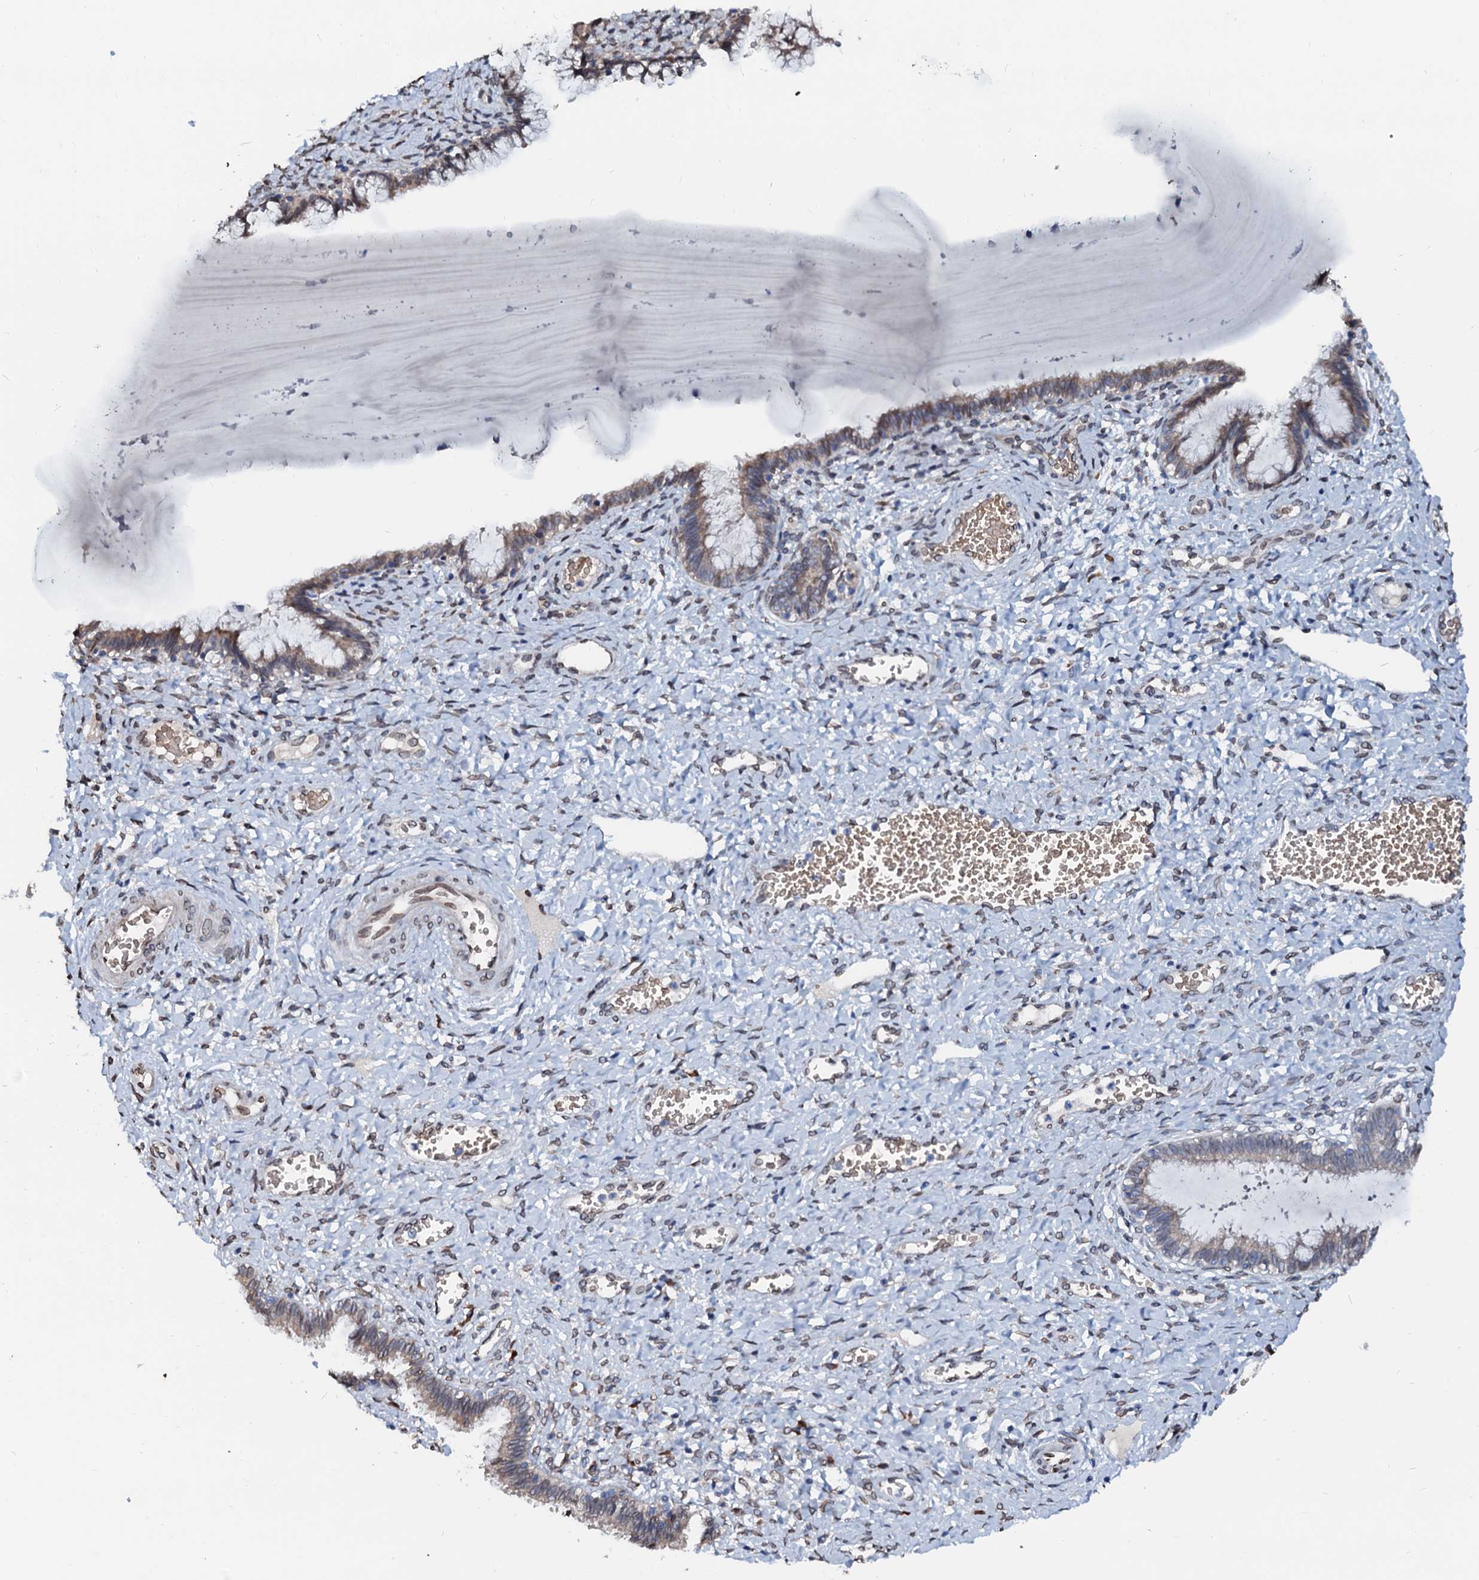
{"staining": {"intensity": "weak", "quantity": "<25%", "location": "cytoplasmic/membranous"}, "tissue": "cervix", "cell_type": "Glandular cells", "image_type": "normal", "snomed": [{"axis": "morphology", "description": "Normal tissue, NOS"}, {"axis": "morphology", "description": "Adenocarcinoma, NOS"}, {"axis": "topography", "description": "Cervix"}], "caption": "Immunohistochemistry histopathology image of benign cervix stained for a protein (brown), which reveals no expression in glandular cells. (Stains: DAB (3,3'-diaminobenzidine) immunohistochemistry (IHC) with hematoxylin counter stain, Microscopy: brightfield microscopy at high magnification).", "gene": "NRP2", "patient": {"sex": "female", "age": 29}}